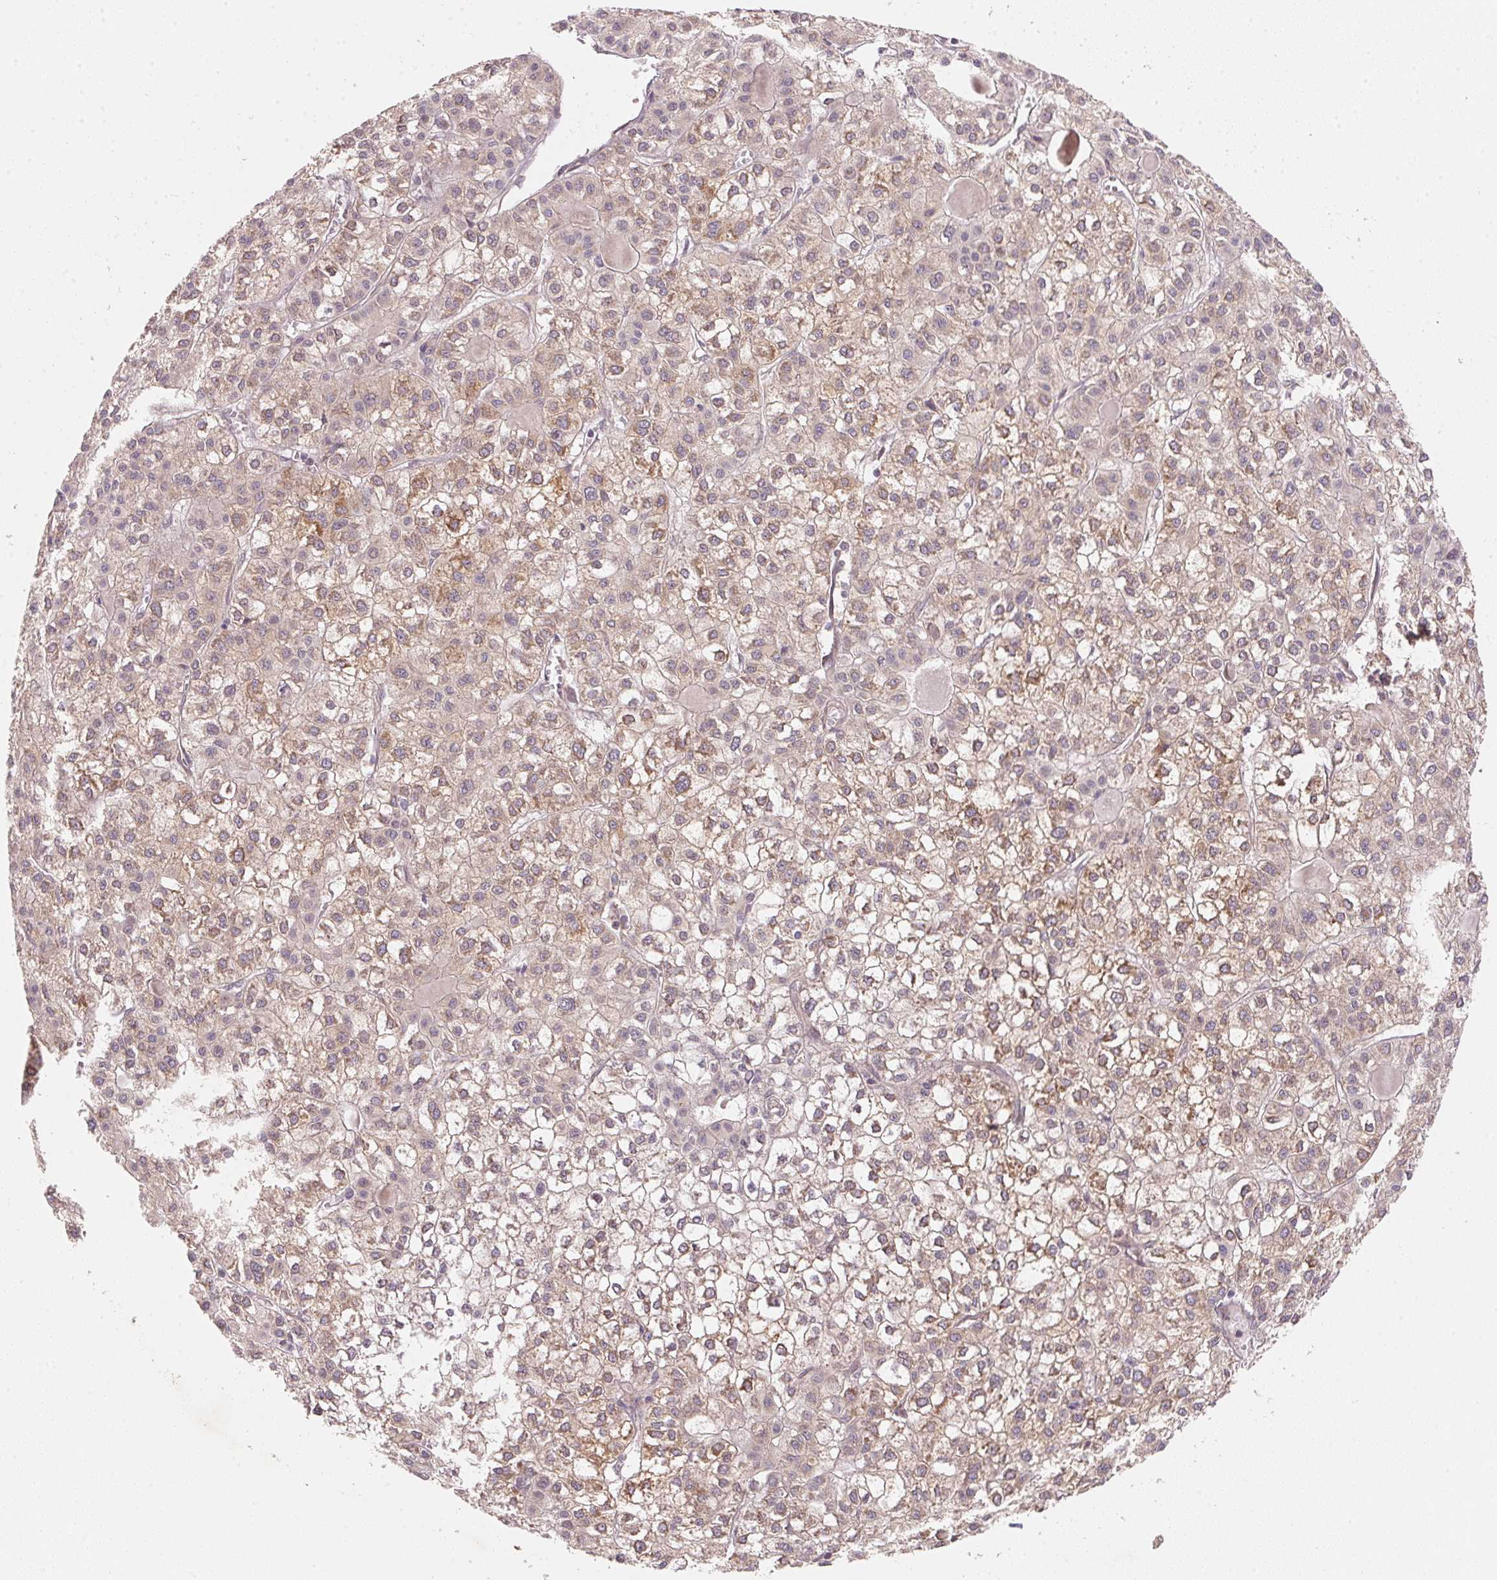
{"staining": {"intensity": "weak", "quantity": ">75%", "location": "cytoplasmic/membranous"}, "tissue": "liver cancer", "cell_type": "Tumor cells", "image_type": "cancer", "snomed": [{"axis": "morphology", "description": "Carcinoma, Hepatocellular, NOS"}, {"axis": "topography", "description": "Liver"}], "caption": "IHC micrograph of hepatocellular carcinoma (liver) stained for a protein (brown), which displays low levels of weak cytoplasmic/membranous positivity in about >75% of tumor cells.", "gene": "EI24", "patient": {"sex": "female", "age": 43}}